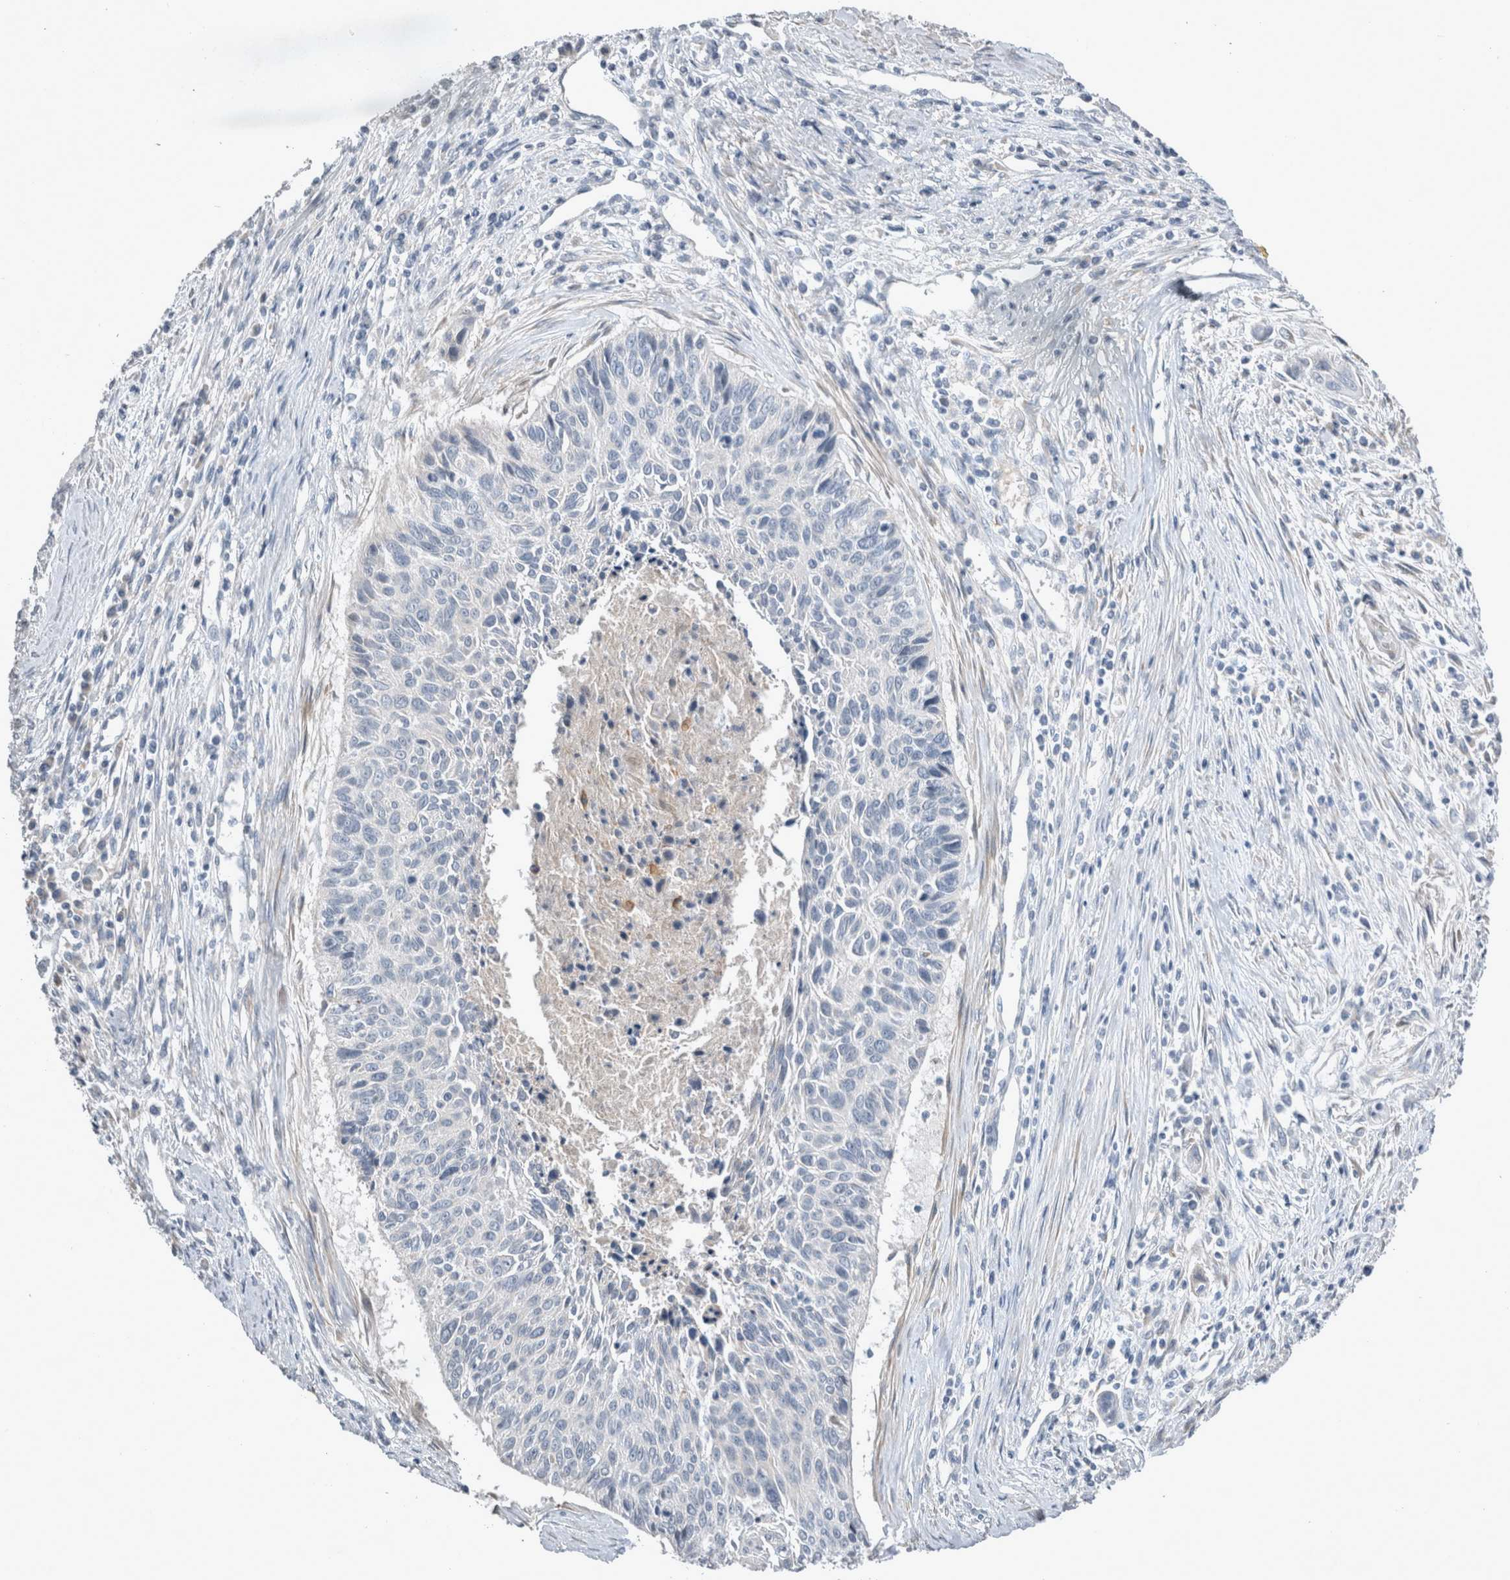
{"staining": {"intensity": "negative", "quantity": "none", "location": "none"}, "tissue": "cervical cancer", "cell_type": "Tumor cells", "image_type": "cancer", "snomed": [{"axis": "morphology", "description": "Squamous cell carcinoma, NOS"}, {"axis": "topography", "description": "Cervix"}], "caption": "A high-resolution micrograph shows immunohistochemistry (IHC) staining of cervical cancer, which exhibits no significant staining in tumor cells.", "gene": "SLC22A11", "patient": {"sex": "female", "age": 55}}